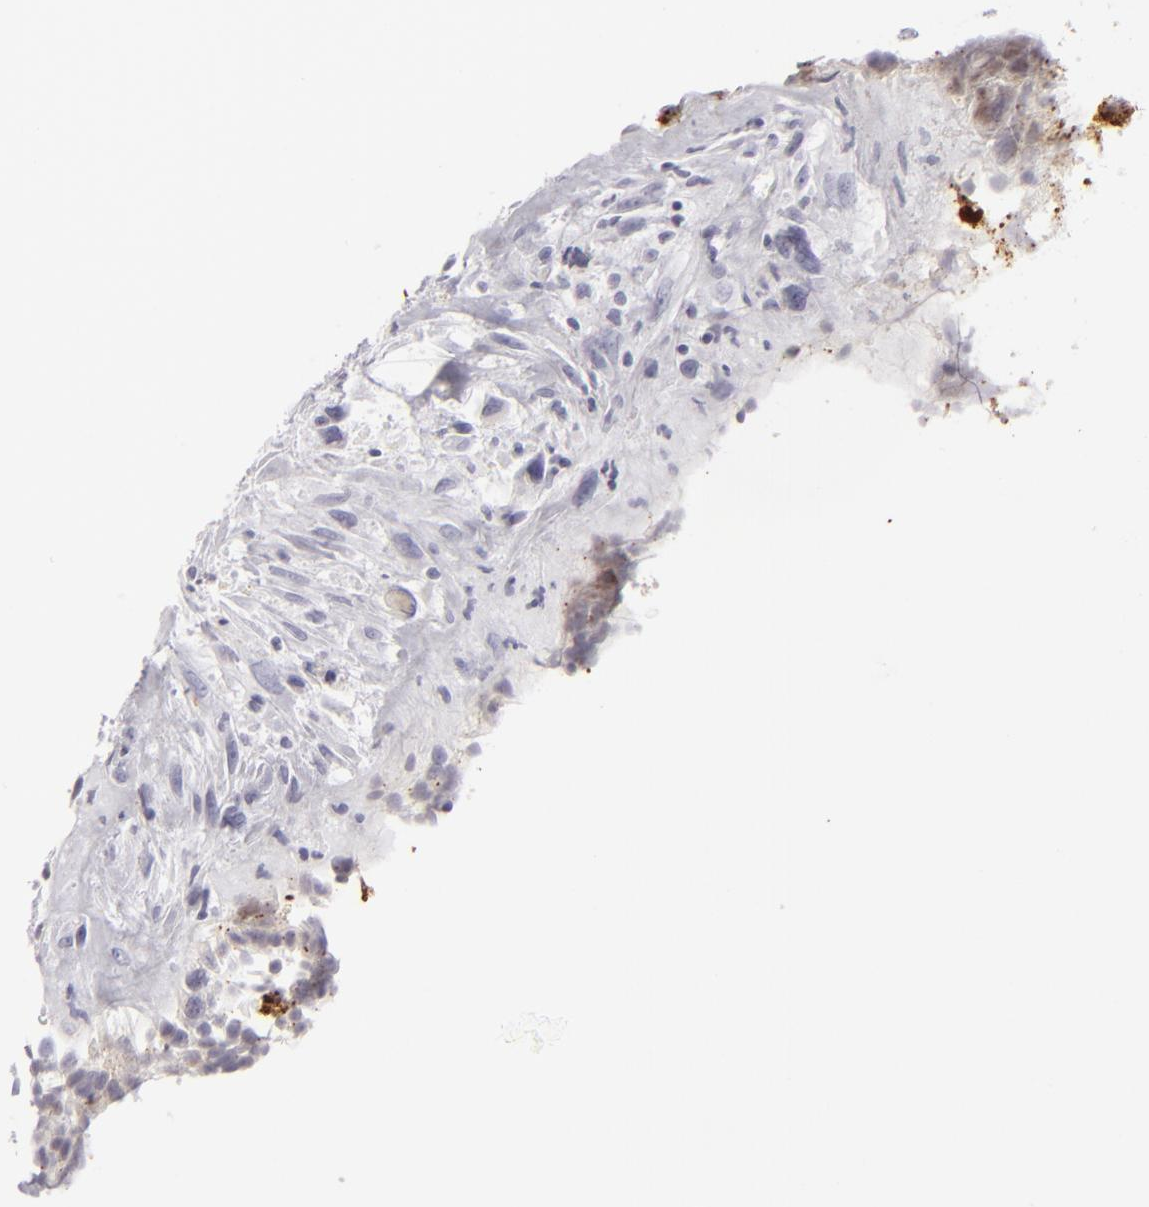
{"staining": {"intensity": "negative", "quantity": "none", "location": "none"}, "tissue": "breast cancer", "cell_type": "Tumor cells", "image_type": "cancer", "snomed": [{"axis": "morphology", "description": "Neoplasm, malignant, NOS"}, {"axis": "topography", "description": "Breast"}], "caption": "High power microscopy photomicrograph of an immunohistochemistry (IHC) photomicrograph of malignant neoplasm (breast), revealing no significant staining in tumor cells.", "gene": "C9", "patient": {"sex": "female", "age": 50}}